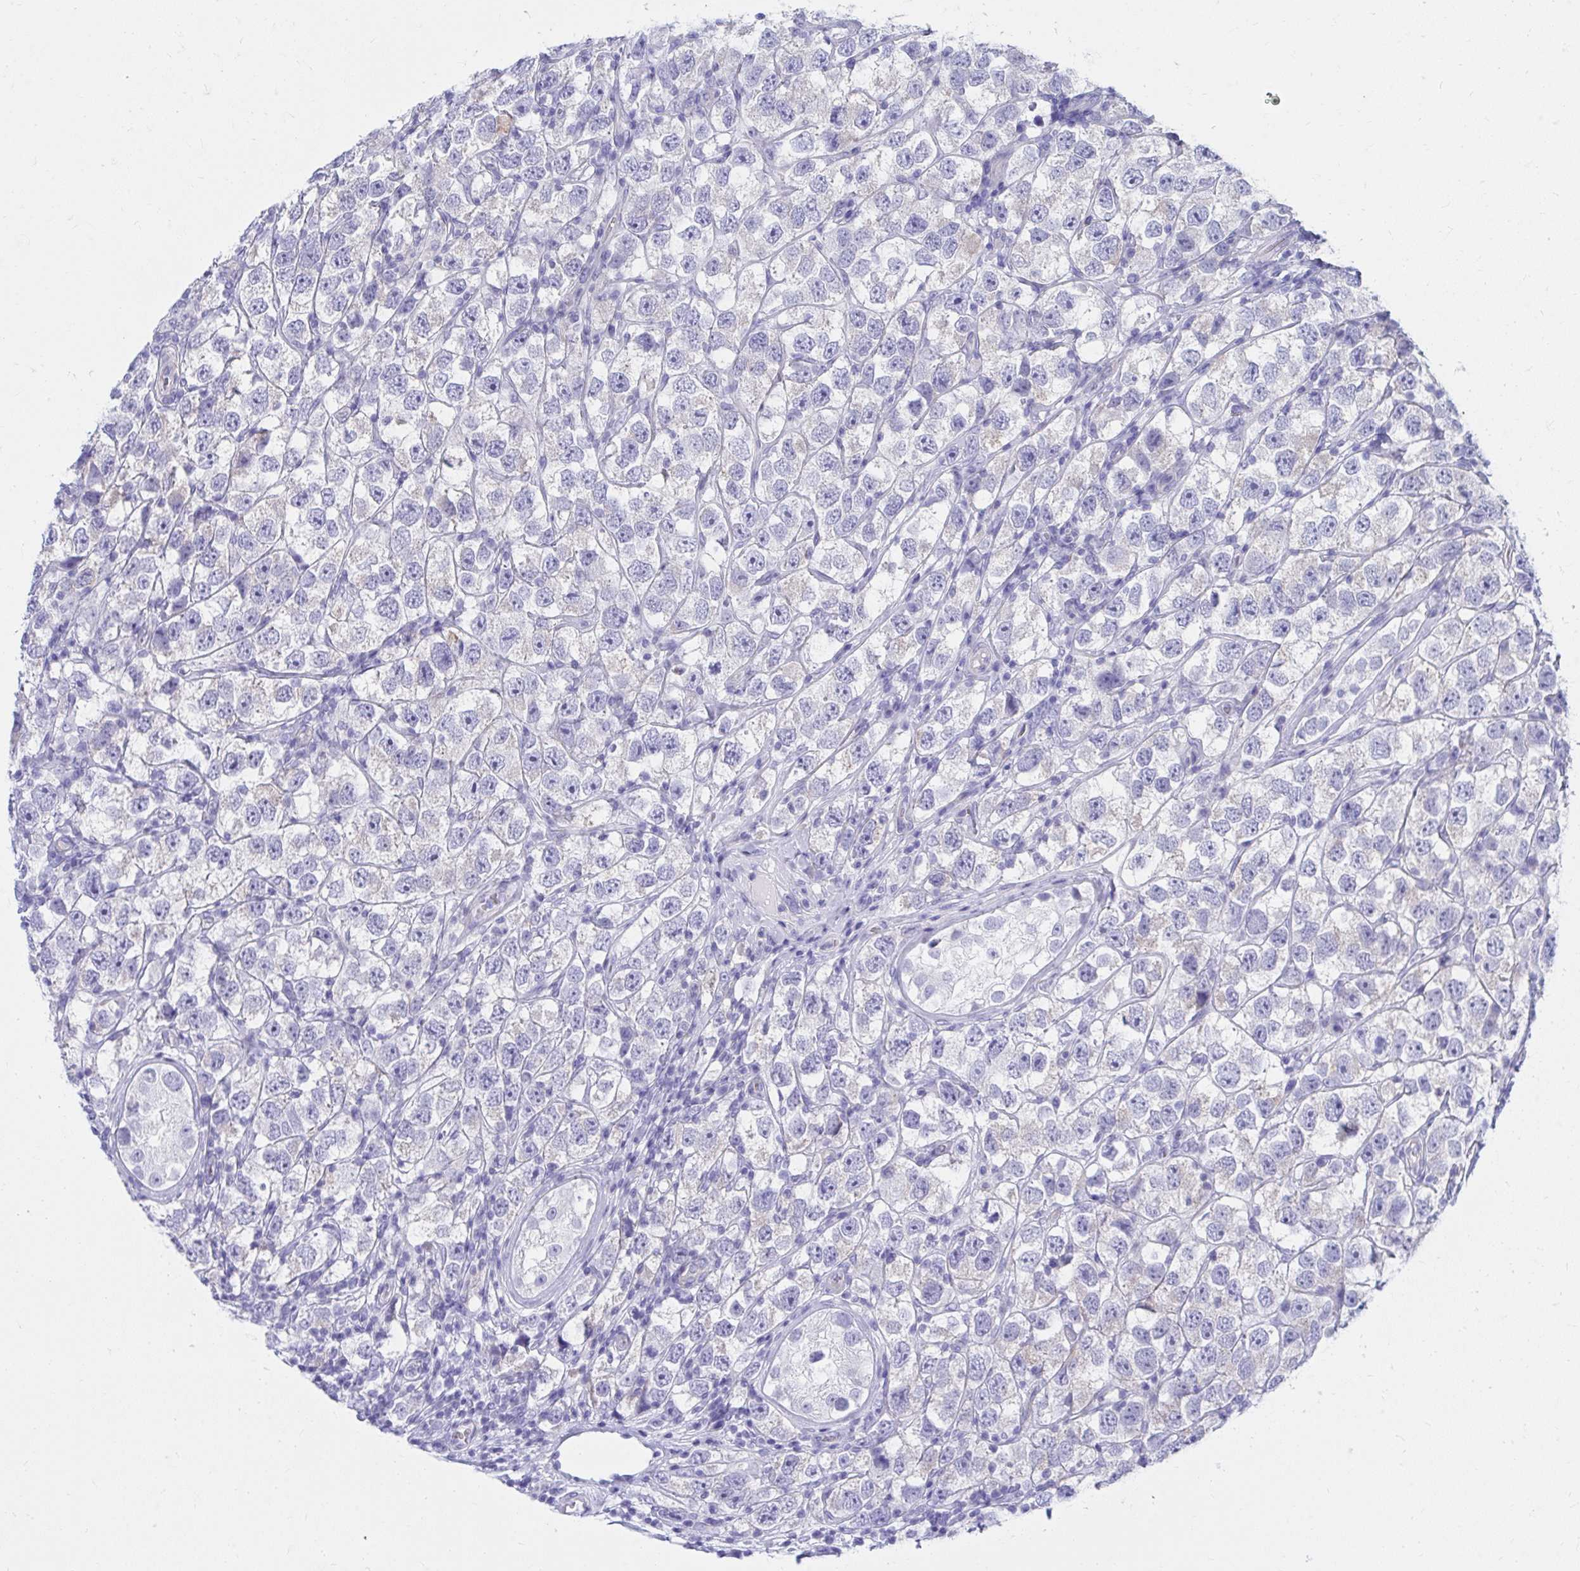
{"staining": {"intensity": "negative", "quantity": "none", "location": "none"}, "tissue": "testis cancer", "cell_type": "Tumor cells", "image_type": "cancer", "snomed": [{"axis": "morphology", "description": "Seminoma, NOS"}, {"axis": "topography", "description": "Testis"}], "caption": "A high-resolution histopathology image shows immunohistochemistry staining of testis cancer, which reveals no significant expression in tumor cells.", "gene": "SHISA8", "patient": {"sex": "male", "age": 26}}